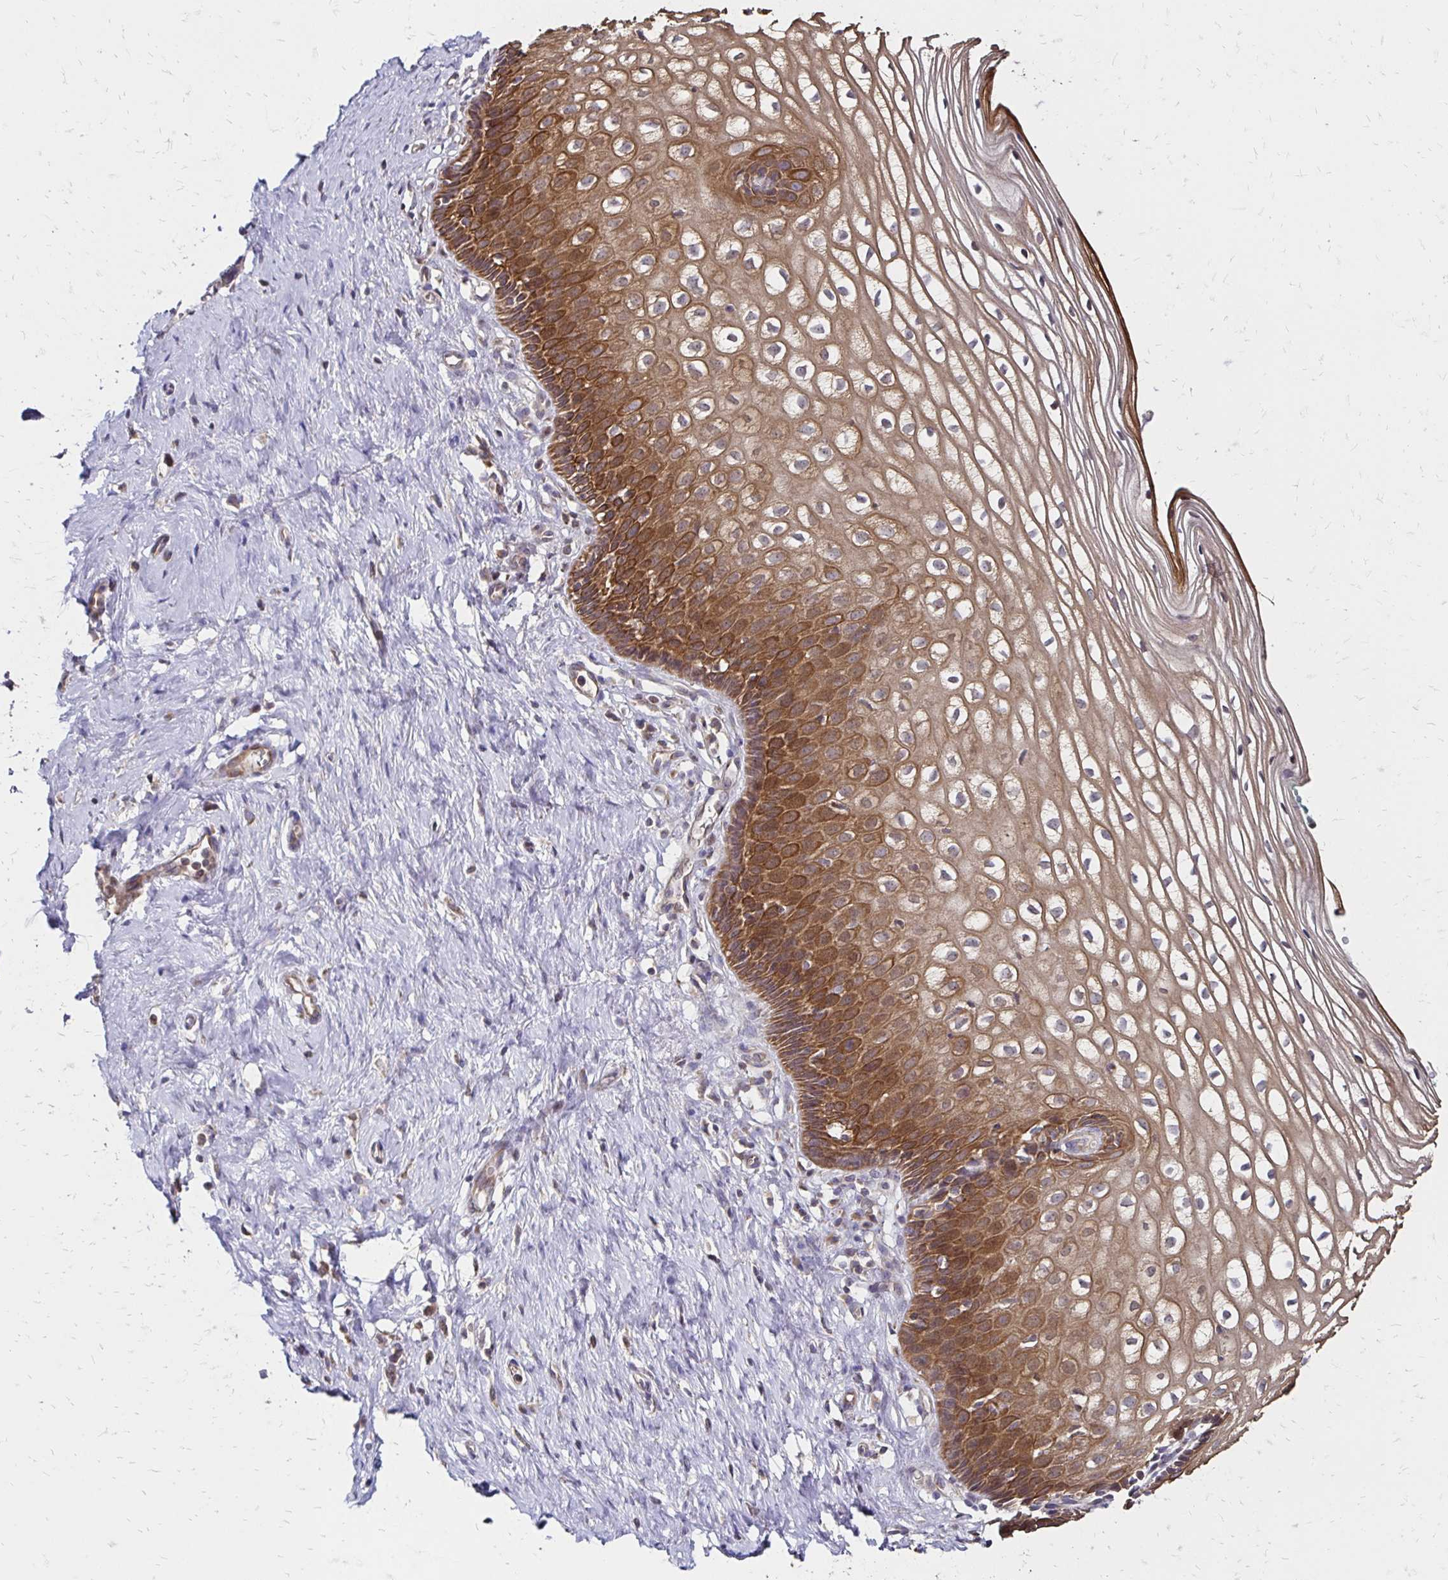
{"staining": {"intensity": "moderate", "quantity": "25%-75%", "location": "cytoplasmic/membranous"}, "tissue": "cervix", "cell_type": "Glandular cells", "image_type": "normal", "snomed": [{"axis": "morphology", "description": "Normal tissue, NOS"}, {"axis": "topography", "description": "Cervix"}], "caption": "A photomicrograph of cervix stained for a protein reveals moderate cytoplasmic/membranous brown staining in glandular cells. Nuclei are stained in blue.", "gene": "ZW10", "patient": {"sex": "female", "age": 36}}